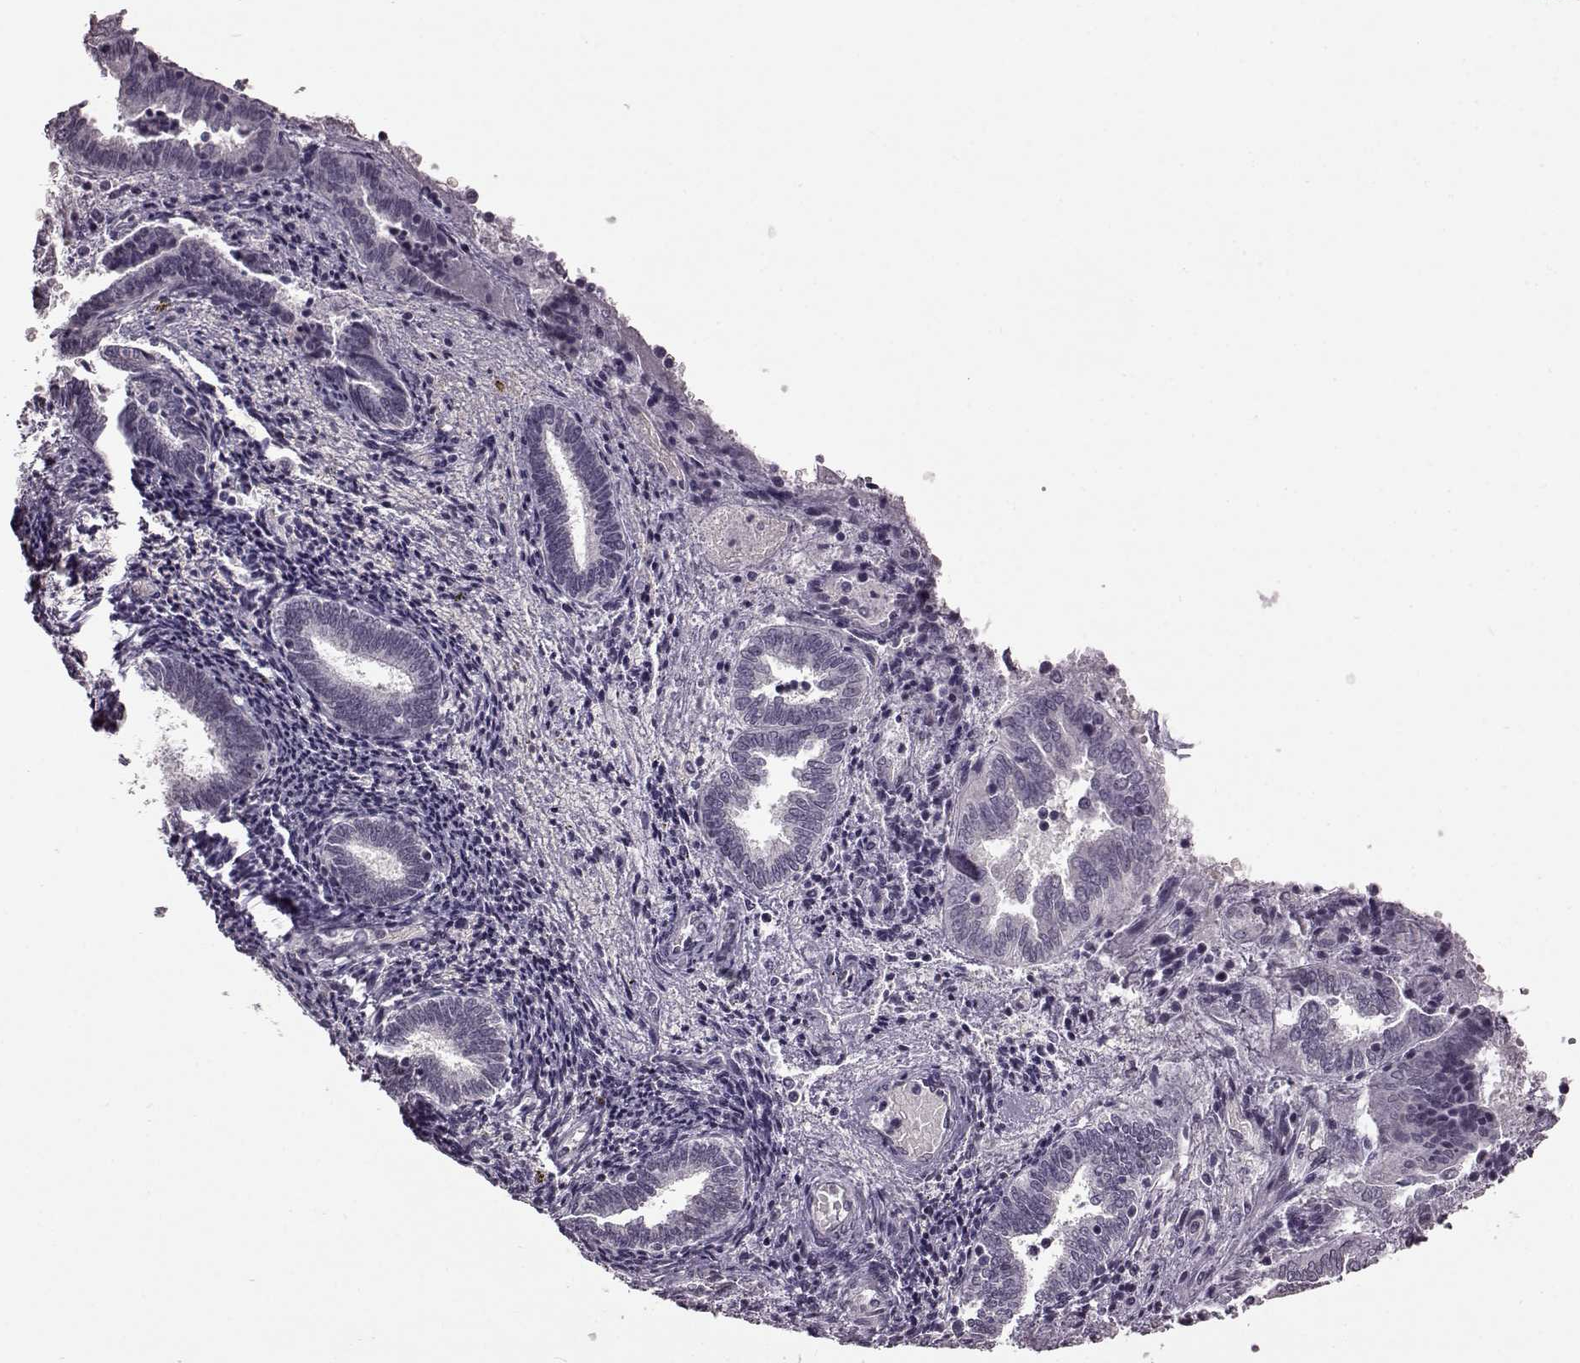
{"staining": {"intensity": "negative", "quantity": "none", "location": "none"}, "tissue": "endometrium", "cell_type": "Cells in endometrial stroma", "image_type": "normal", "snomed": [{"axis": "morphology", "description": "Normal tissue, NOS"}, {"axis": "topography", "description": "Endometrium"}], "caption": "Immunohistochemistry micrograph of benign endometrium stained for a protein (brown), which demonstrates no expression in cells in endometrial stroma.", "gene": "STX1A", "patient": {"sex": "female", "age": 42}}